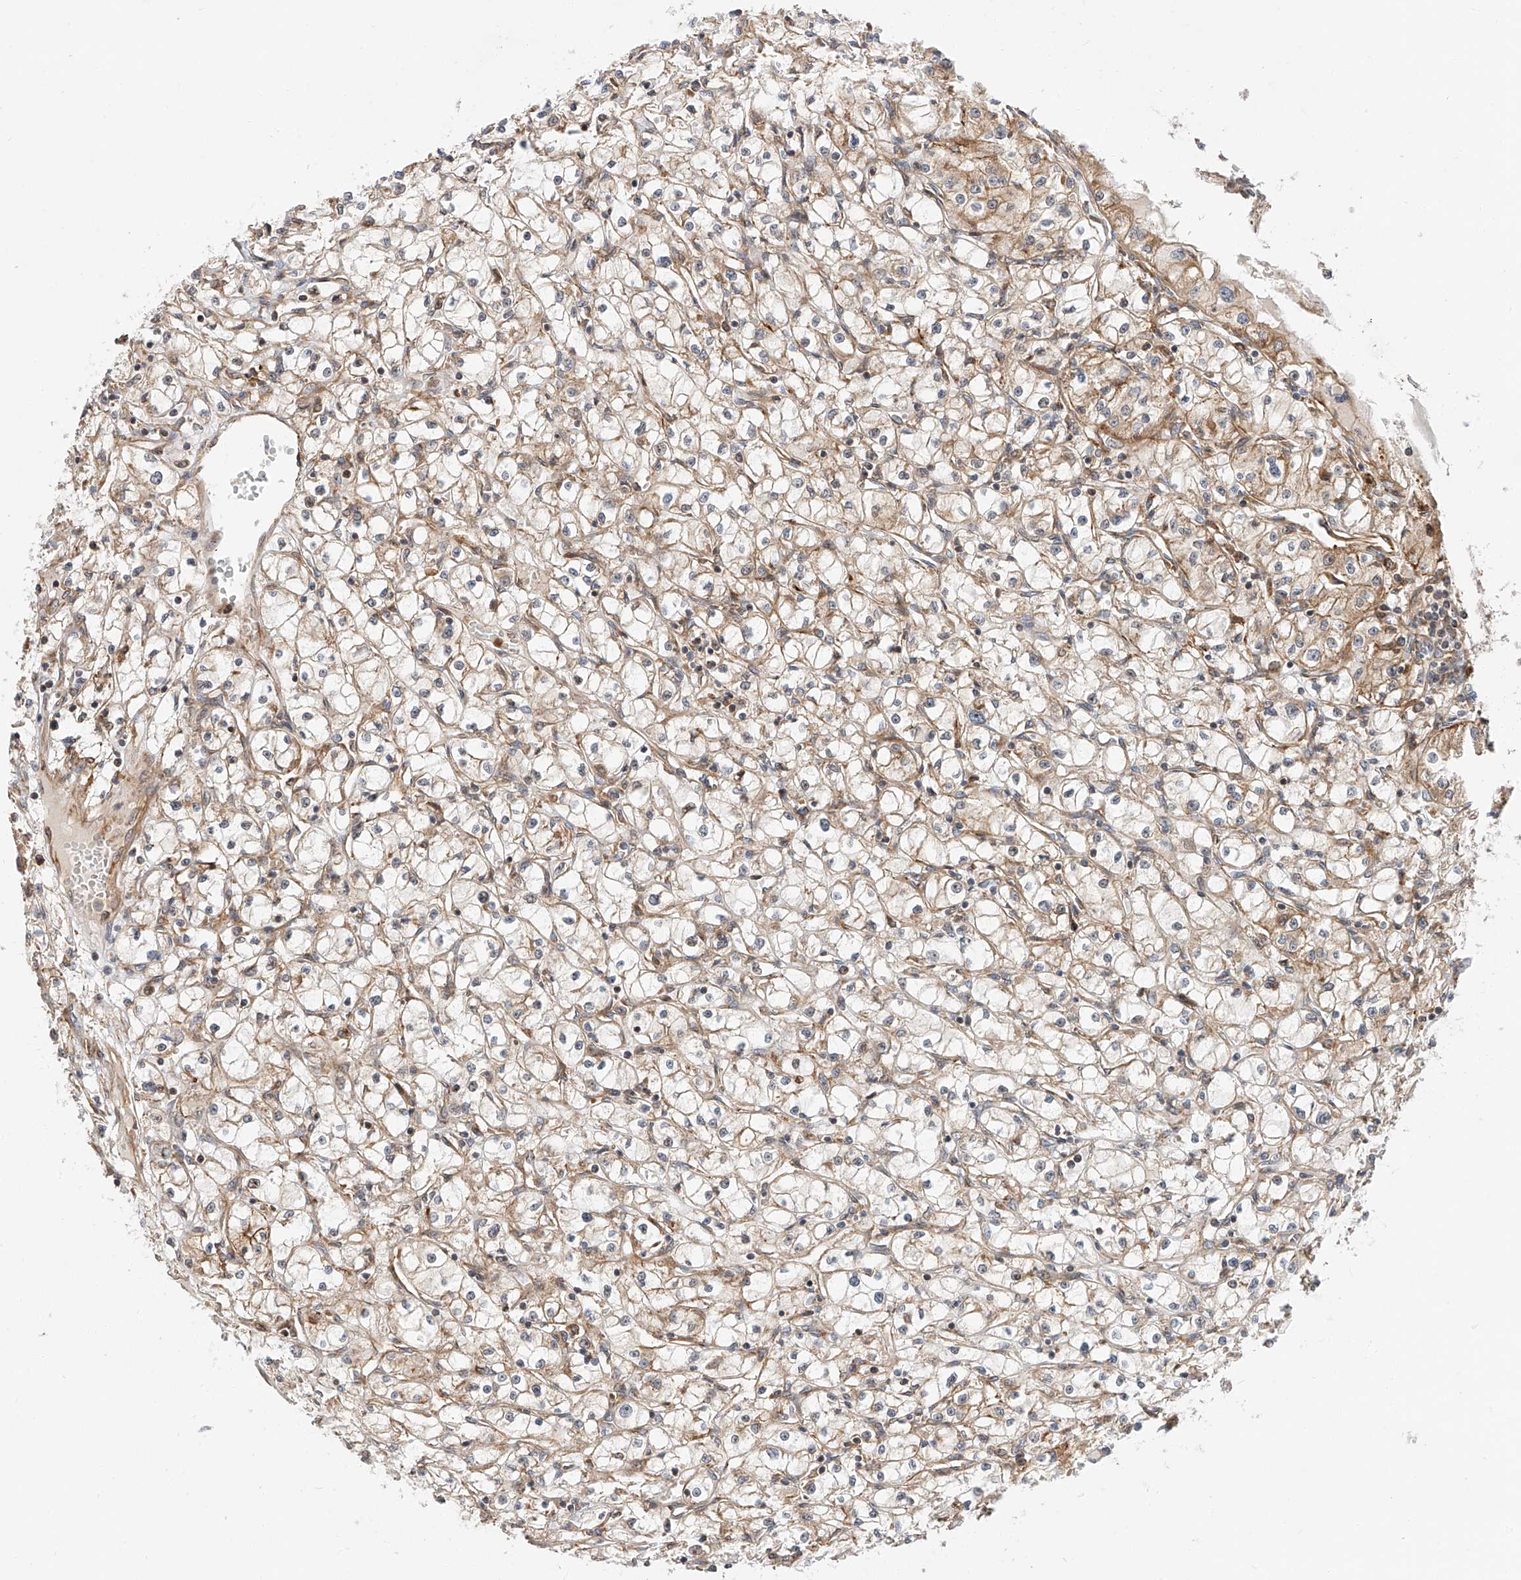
{"staining": {"intensity": "moderate", "quantity": ">75%", "location": "cytoplasmic/membranous"}, "tissue": "renal cancer", "cell_type": "Tumor cells", "image_type": "cancer", "snomed": [{"axis": "morphology", "description": "Adenocarcinoma, NOS"}, {"axis": "topography", "description": "Kidney"}], "caption": "IHC photomicrograph of neoplastic tissue: human renal cancer stained using immunohistochemistry shows medium levels of moderate protein expression localized specifically in the cytoplasmic/membranous of tumor cells, appearing as a cytoplasmic/membranous brown color.", "gene": "ISCA2", "patient": {"sex": "male", "age": 56}}